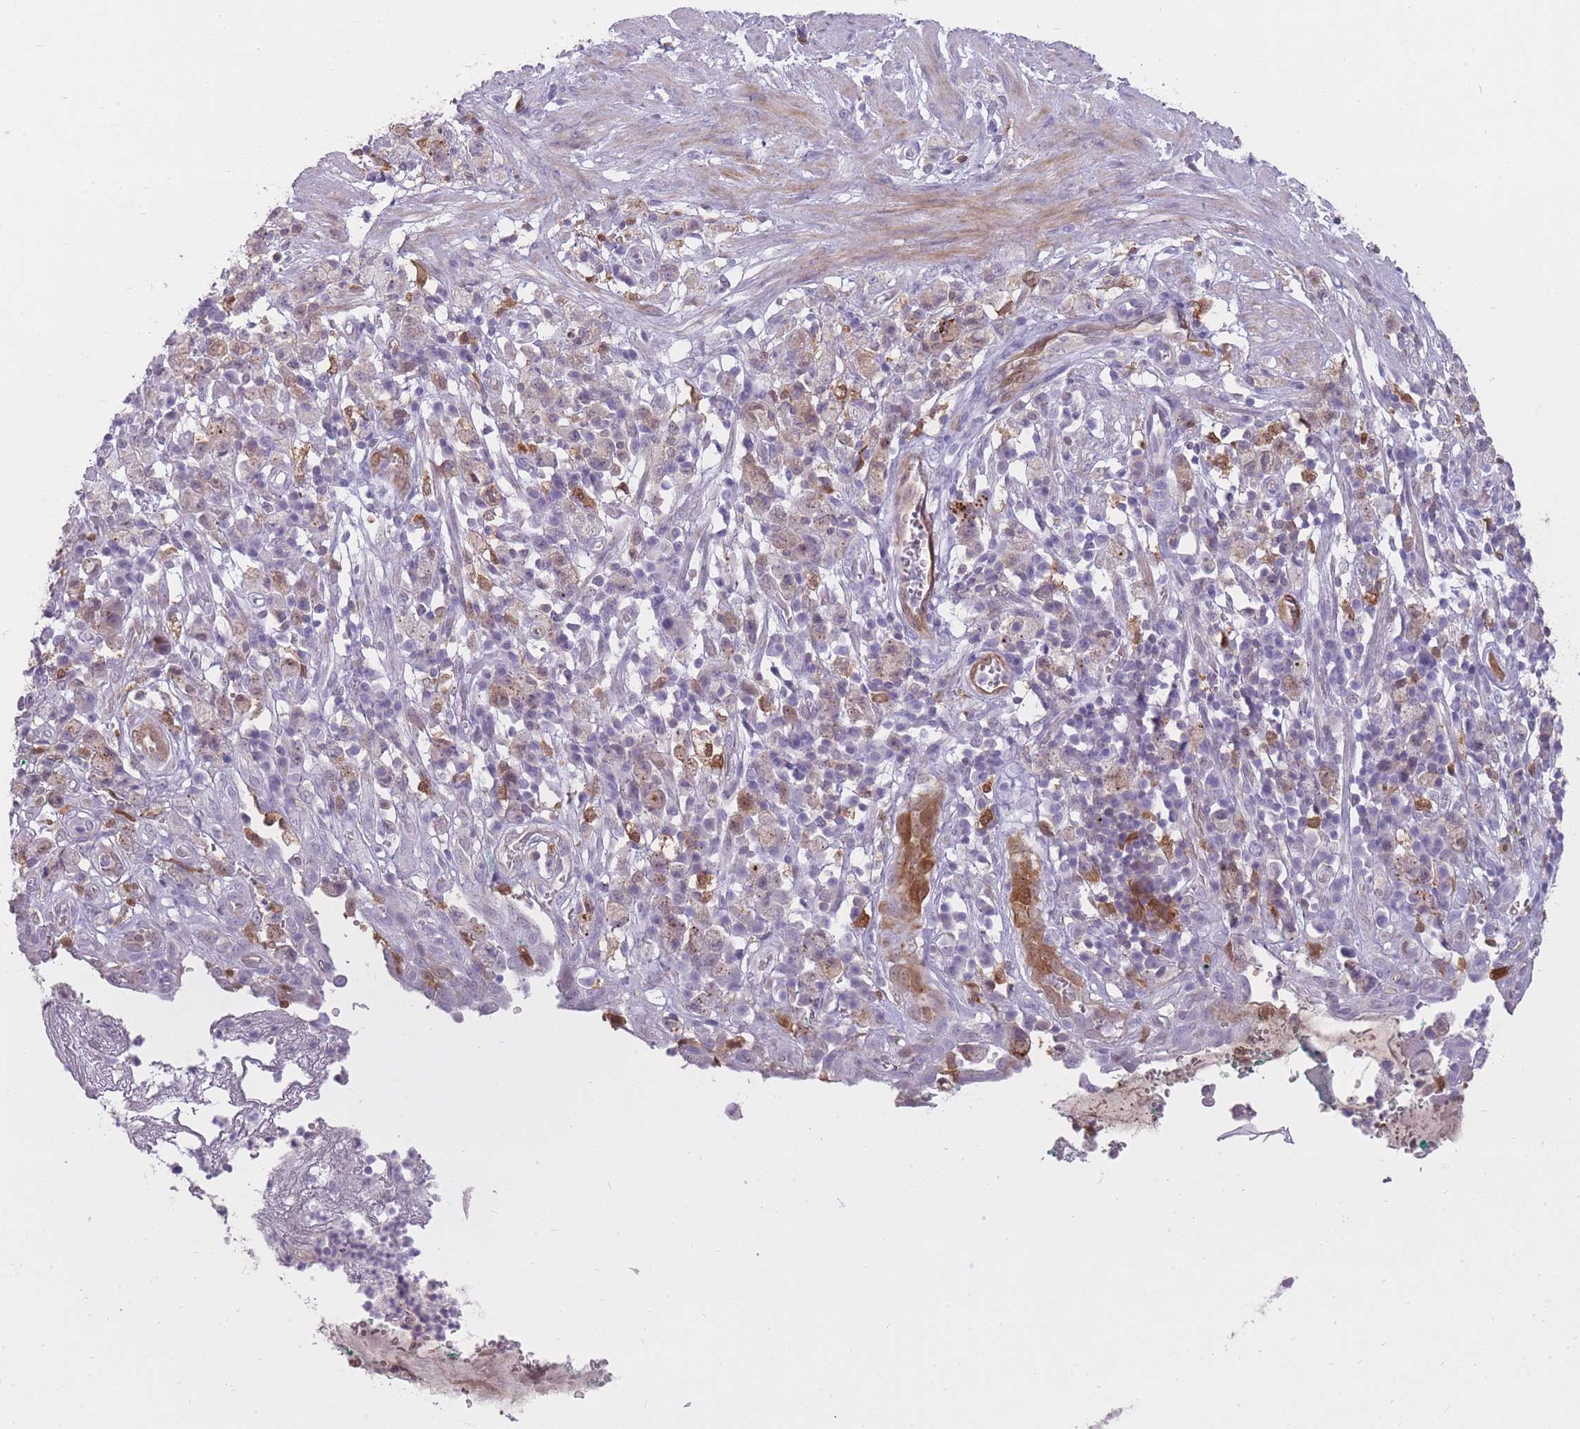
{"staining": {"intensity": "negative", "quantity": "none", "location": "none"}, "tissue": "stomach cancer", "cell_type": "Tumor cells", "image_type": "cancer", "snomed": [{"axis": "morphology", "description": "Adenocarcinoma, NOS"}, {"axis": "topography", "description": "Stomach"}], "caption": "Immunohistochemistry (IHC) image of neoplastic tissue: adenocarcinoma (stomach) stained with DAB (3,3'-diaminobenzidine) reveals no significant protein expression in tumor cells.", "gene": "LGALS9", "patient": {"sex": "male", "age": 77}}